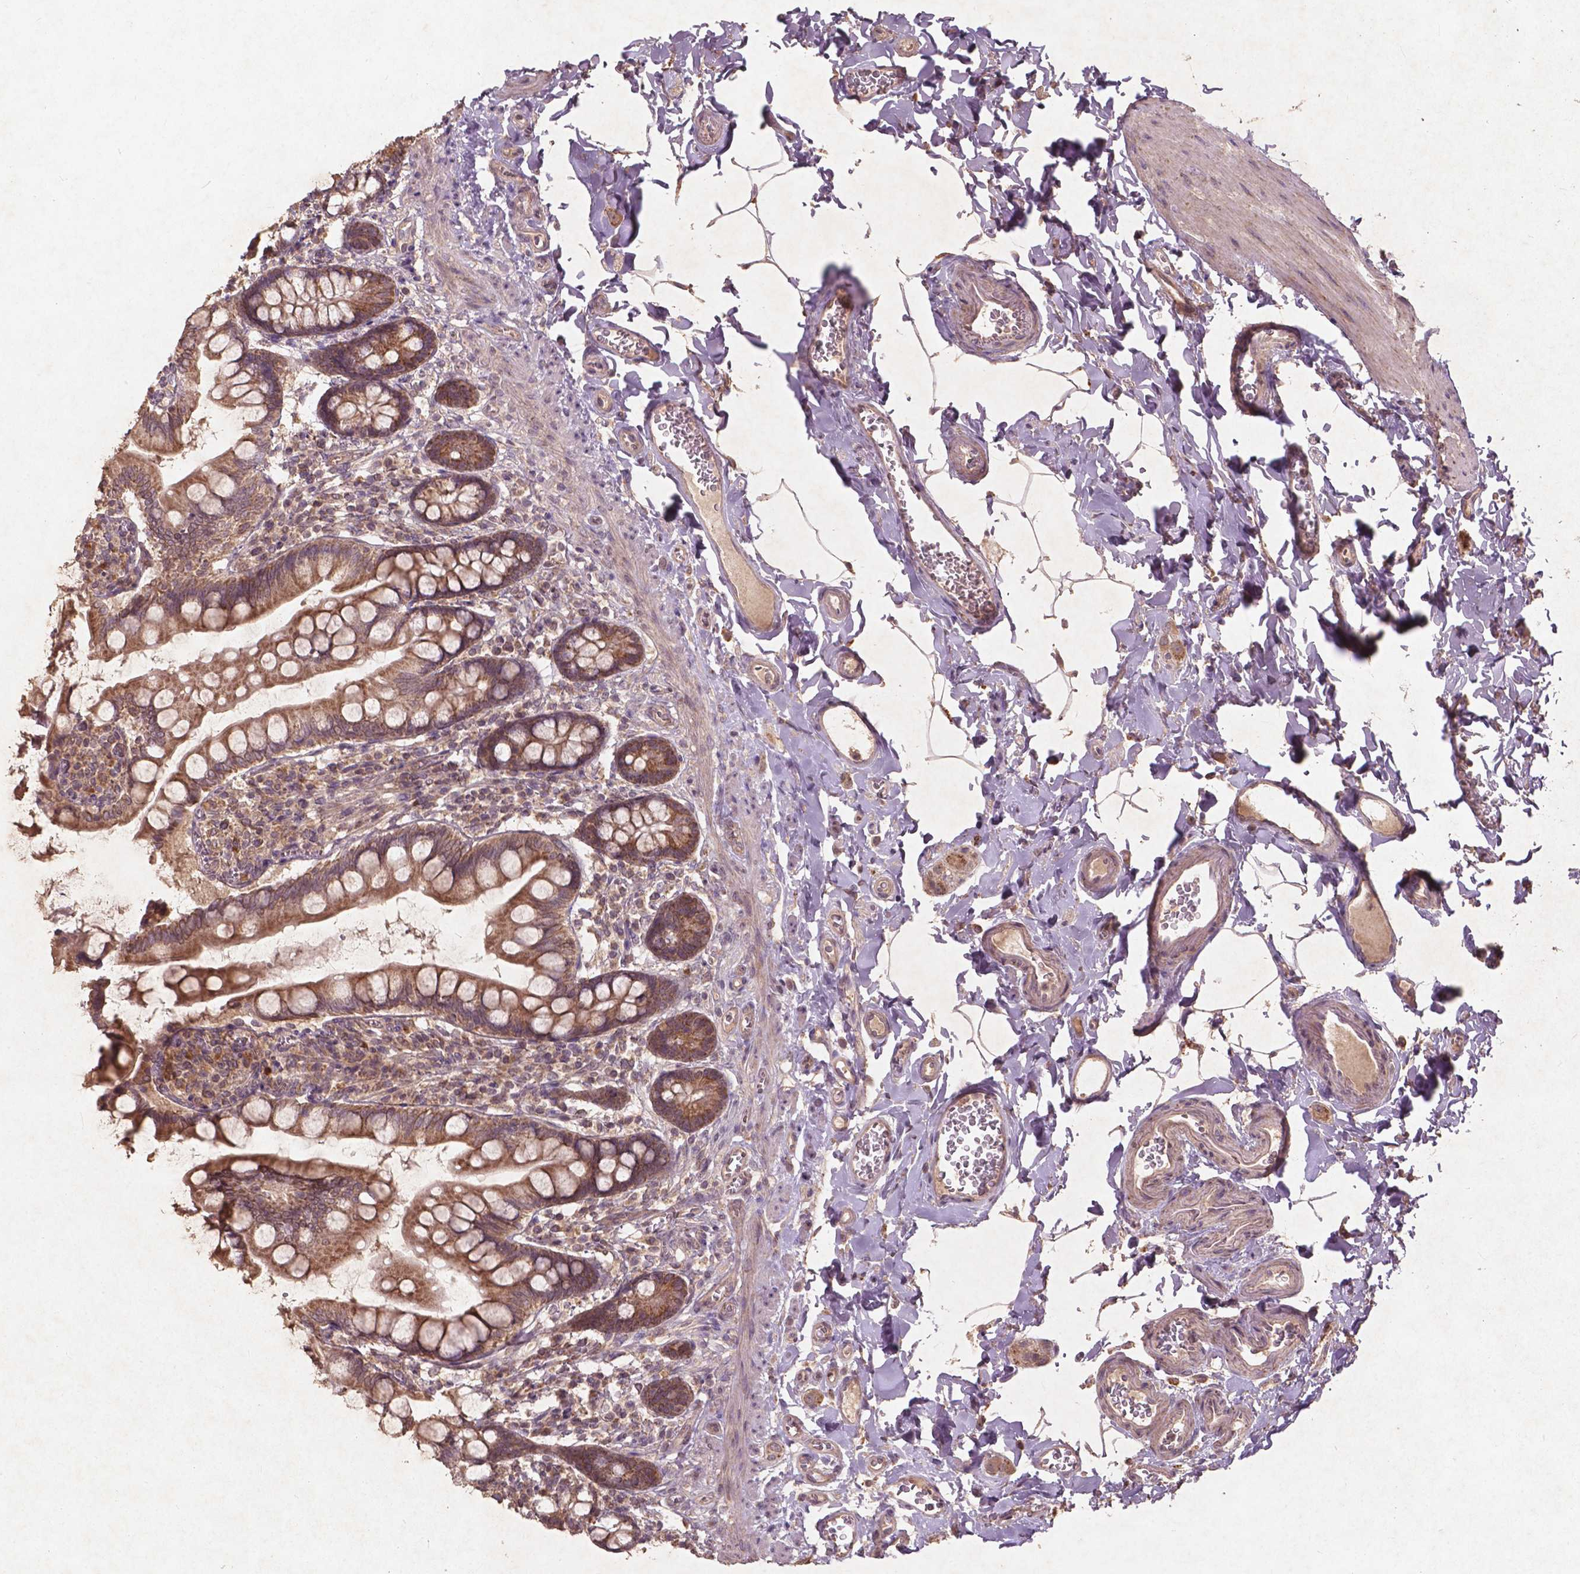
{"staining": {"intensity": "moderate", "quantity": ">75%", "location": "cytoplasmic/membranous"}, "tissue": "small intestine", "cell_type": "Glandular cells", "image_type": "normal", "snomed": [{"axis": "morphology", "description": "Normal tissue, NOS"}, {"axis": "topography", "description": "Small intestine"}], "caption": "The micrograph shows immunohistochemical staining of unremarkable small intestine. There is moderate cytoplasmic/membranous expression is identified in approximately >75% of glandular cells. (DAB IHC with brightfield microscopy, high magnification).", "gene": "ST6GALNAC5", "patient": {"sex": "female", "age": 56}}